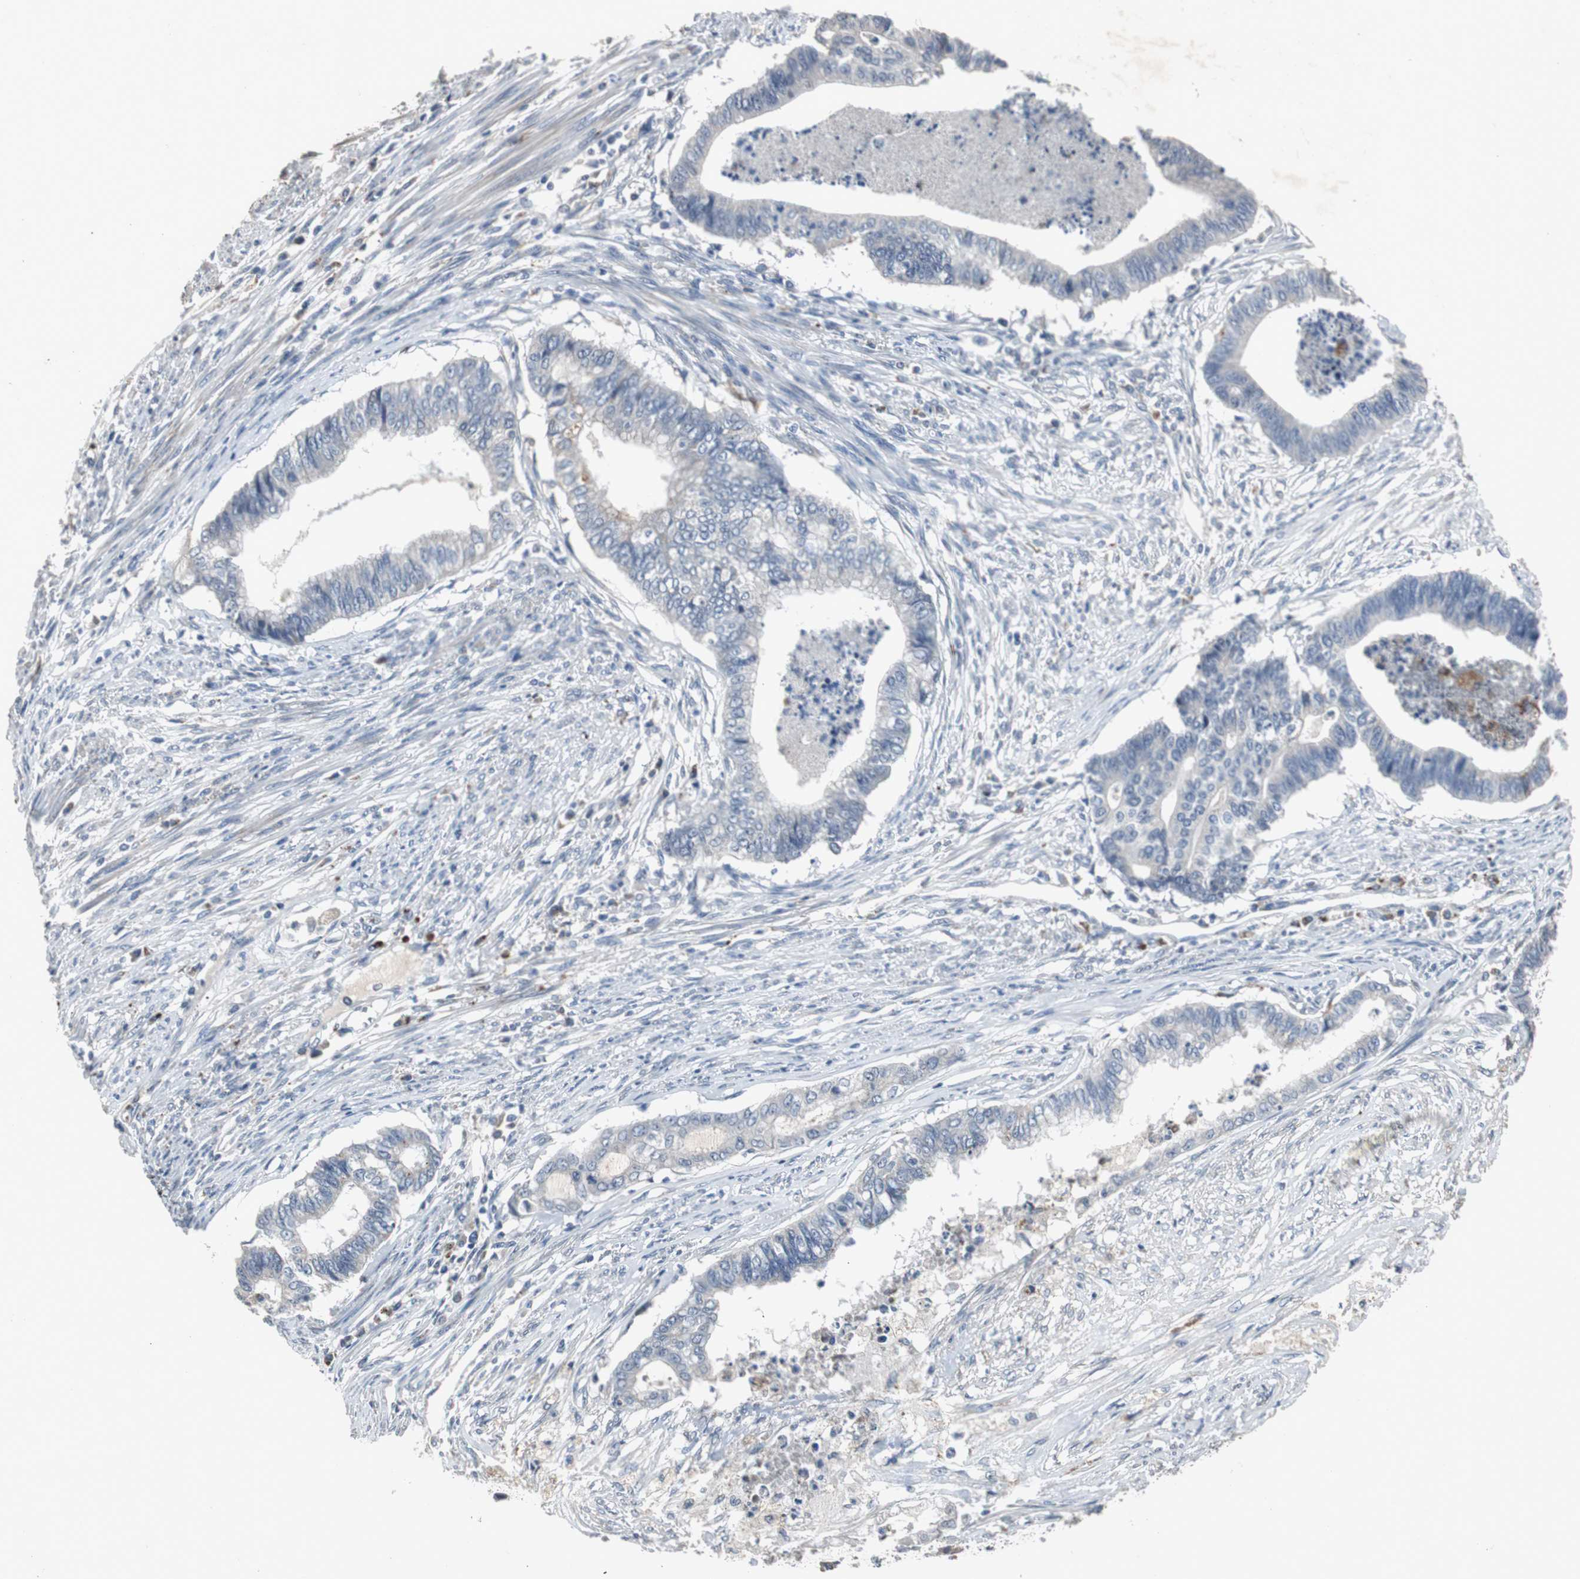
{"staining": {"intensity": "negative", "quantity": "none", "location": "none"}, "tissue": "endometrial cancer", "cell_type": "Tumor cells", "image_type": "cancer", "snomed": [{"axis": "morphology", "description": "Adenocarcinoma, NOS"}, {"axis": "topography", "description": "Endometrium"}], "caption": "Human endometrial cancer stained for a protein using IHC displays no expression in tumor cells.", "gene": "PCYT1B", "patient": {"sex": "female", "age": 79}}